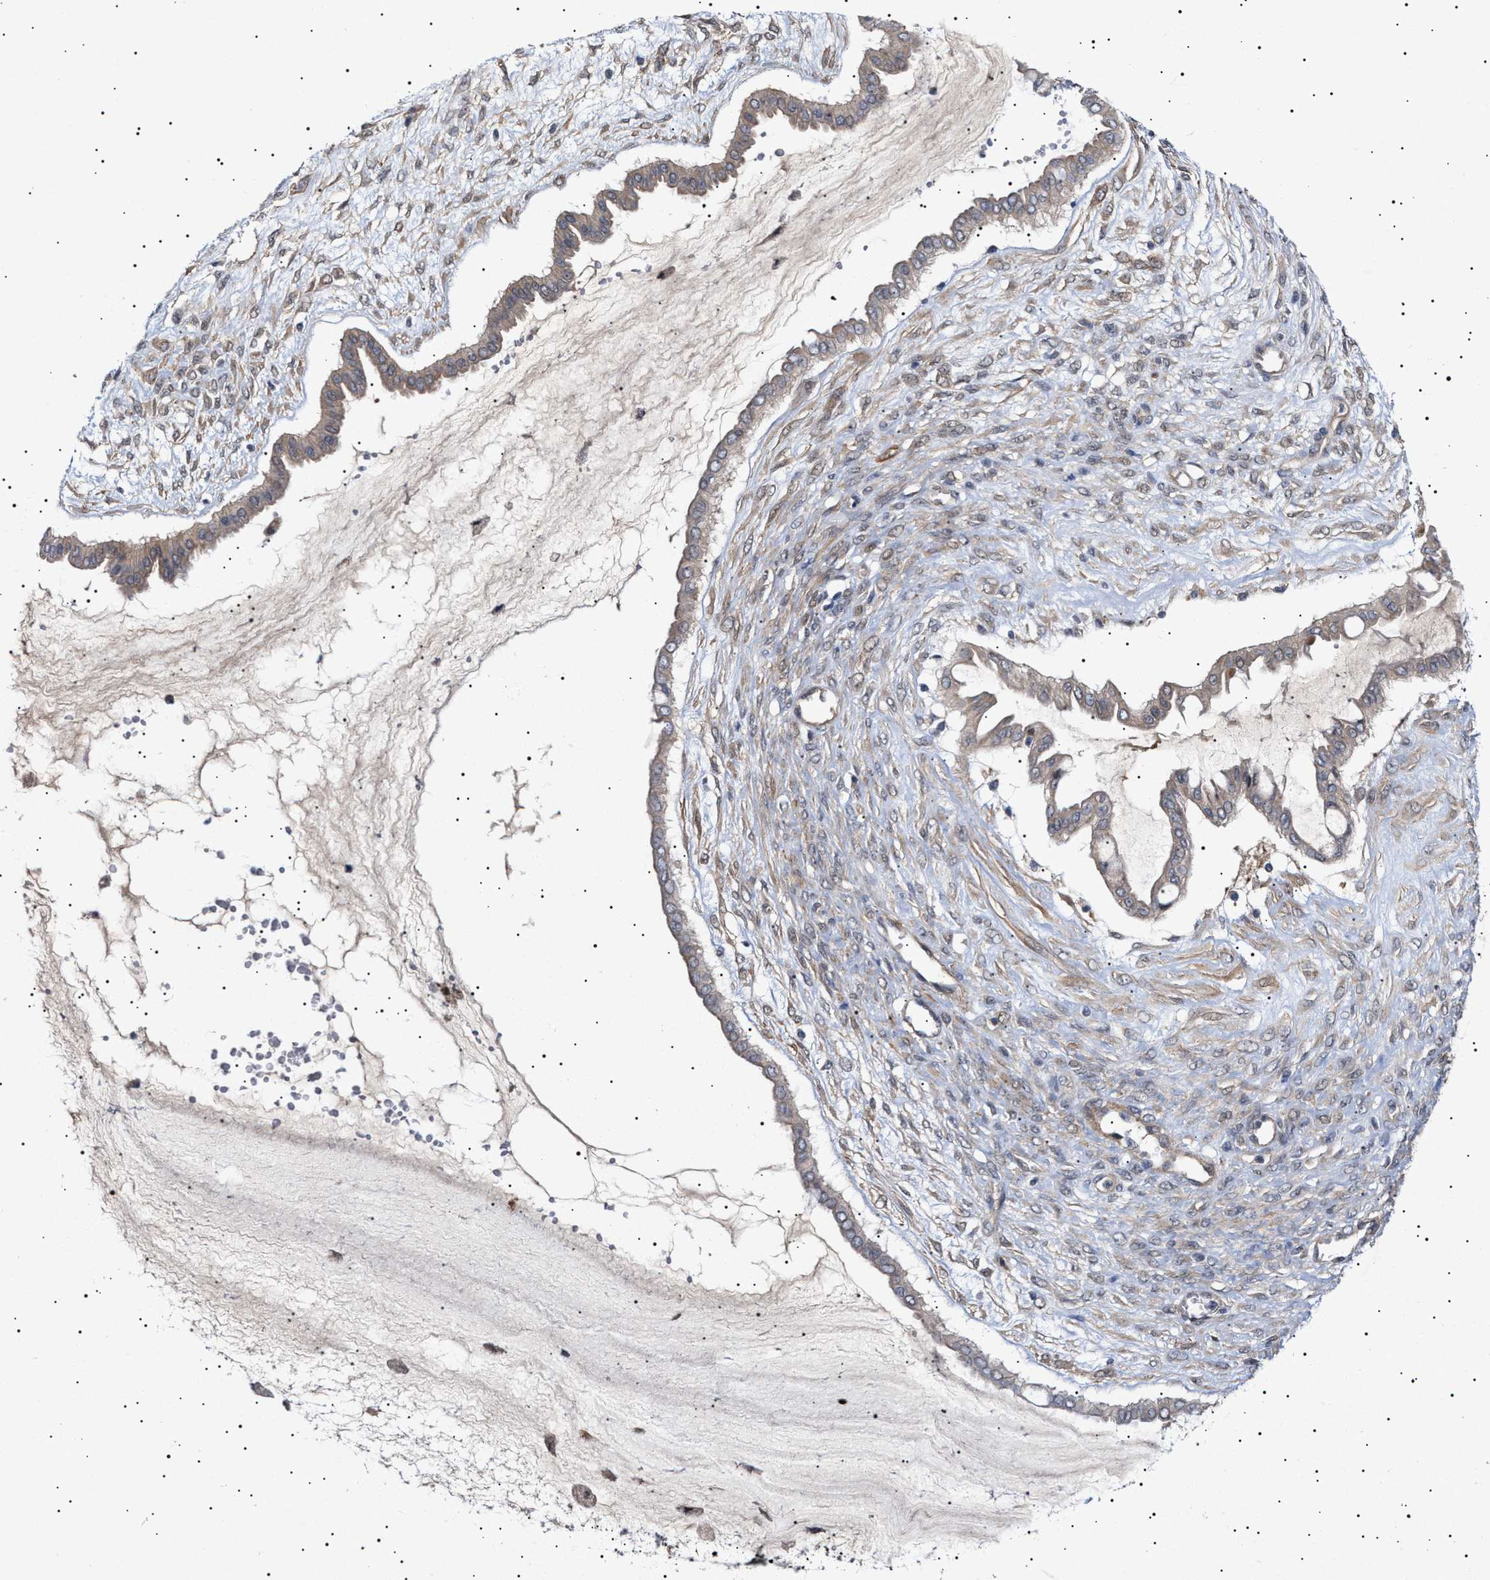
{"staining": {"intensity": "weak", "quantity": ">75%", "location": "cytoplasmic/membranous"}, "tissue": "ovarian cancer", "cell_type": "Tumor cells", "image_type": "cancer", "snomed": [{"axis": "morphology", "description": "Cystadenocarcinoma, mucinous, NOS"}, {"axis": "topography", "description": "Ovary"}], "caption": "Ovarian cancer stained for a protein displays weak cytoplasmic/membranous positivity in tumor cells.", "gene": "NPLOC4", "patient": {"sex": "female", "age": 73}}